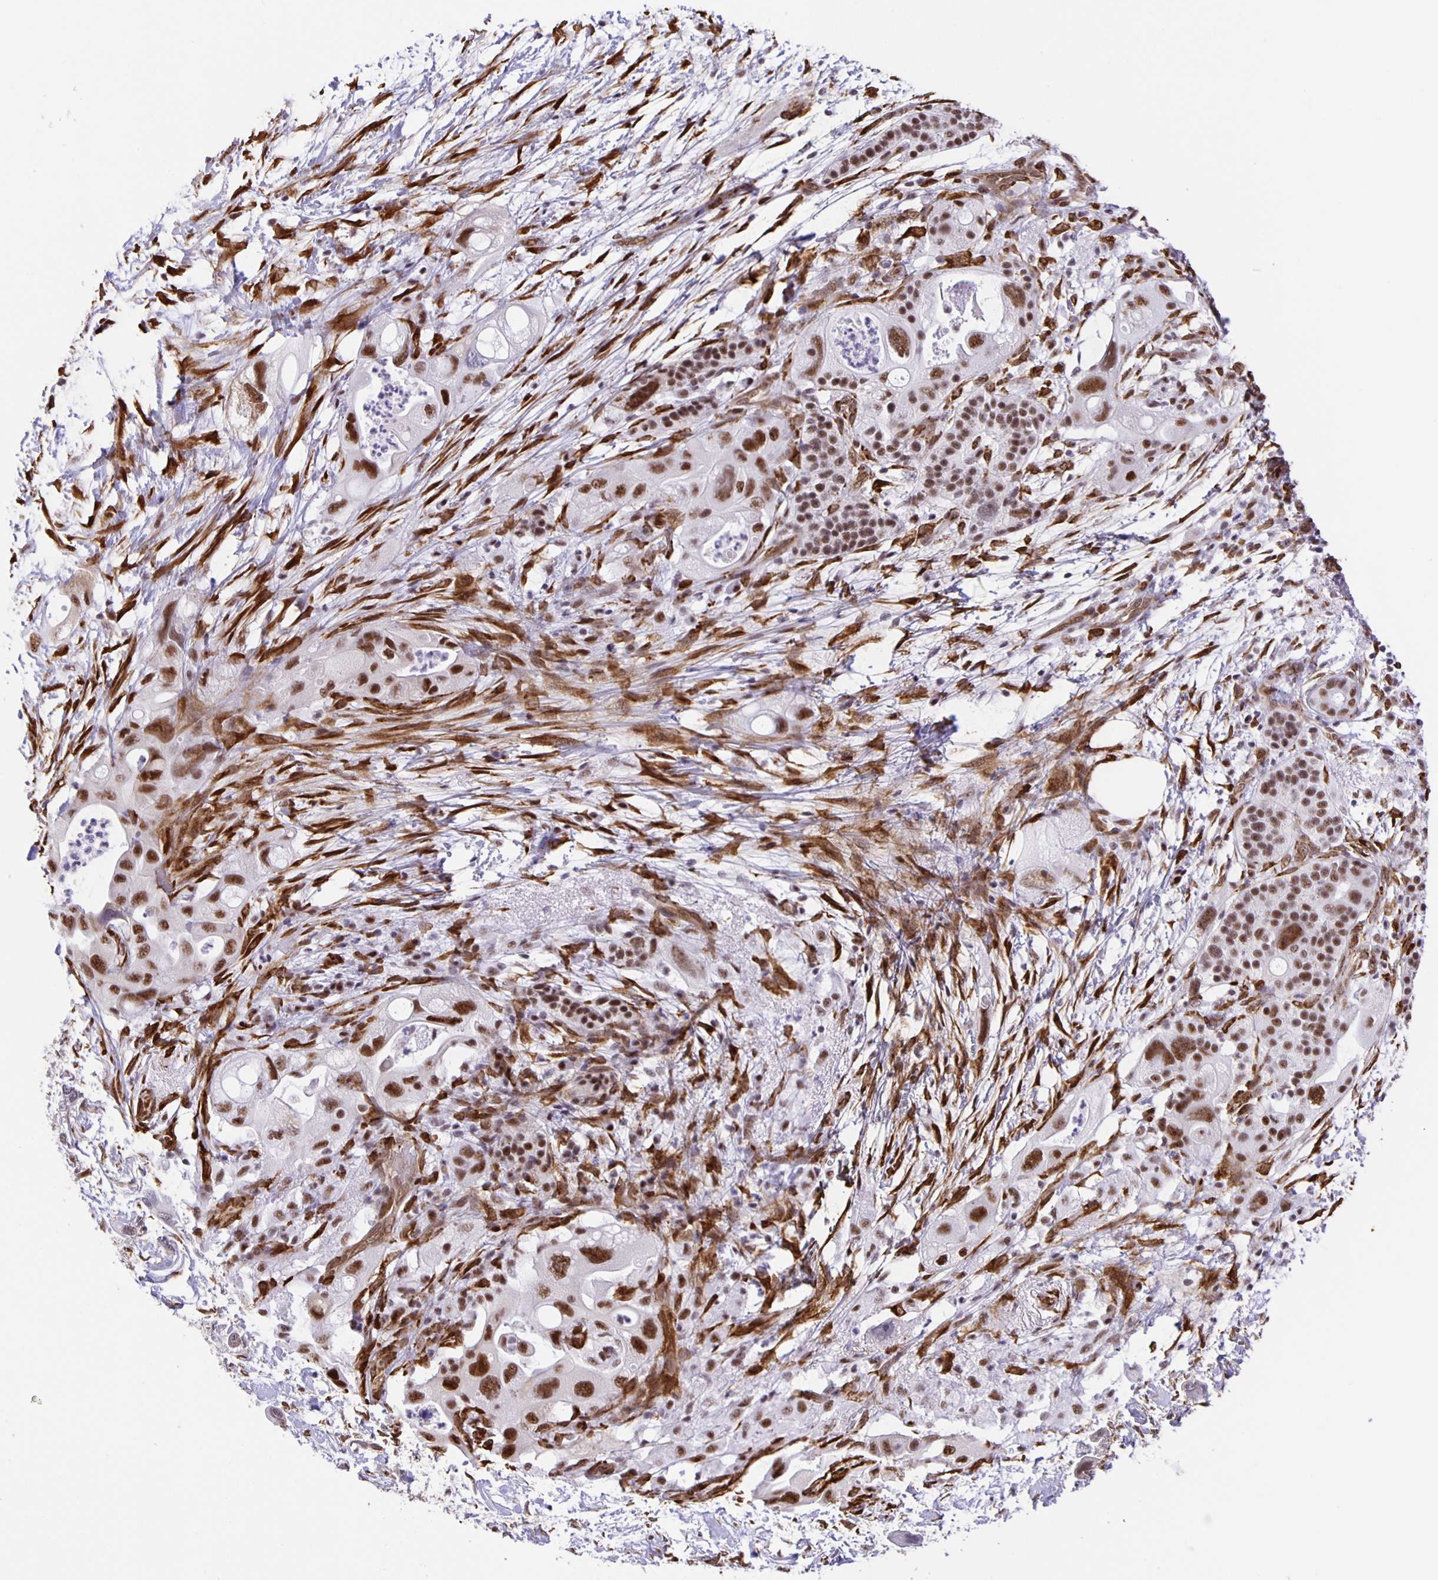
{"staining": {"intensity": "moderate", "quantity": ">75%", "location": "nuclear"}, "tissue": "pancreatic cancer", "cell_type": "Tumor cells", "image_type": "cancer", "snomed": [{"axis": "morphology", "description": "Adenocarcinoma, NOS"}, {"axis": "topography", "description": "Pancreas"}], "caption": "Immunohistochemical staining of pancreatic adenocarcinoma shows medium levels of moderate nuclear positivity in about >75% of tumor cells.", "gene": "ZRANB2", "patient": {"sex": "female", "age": 72}}